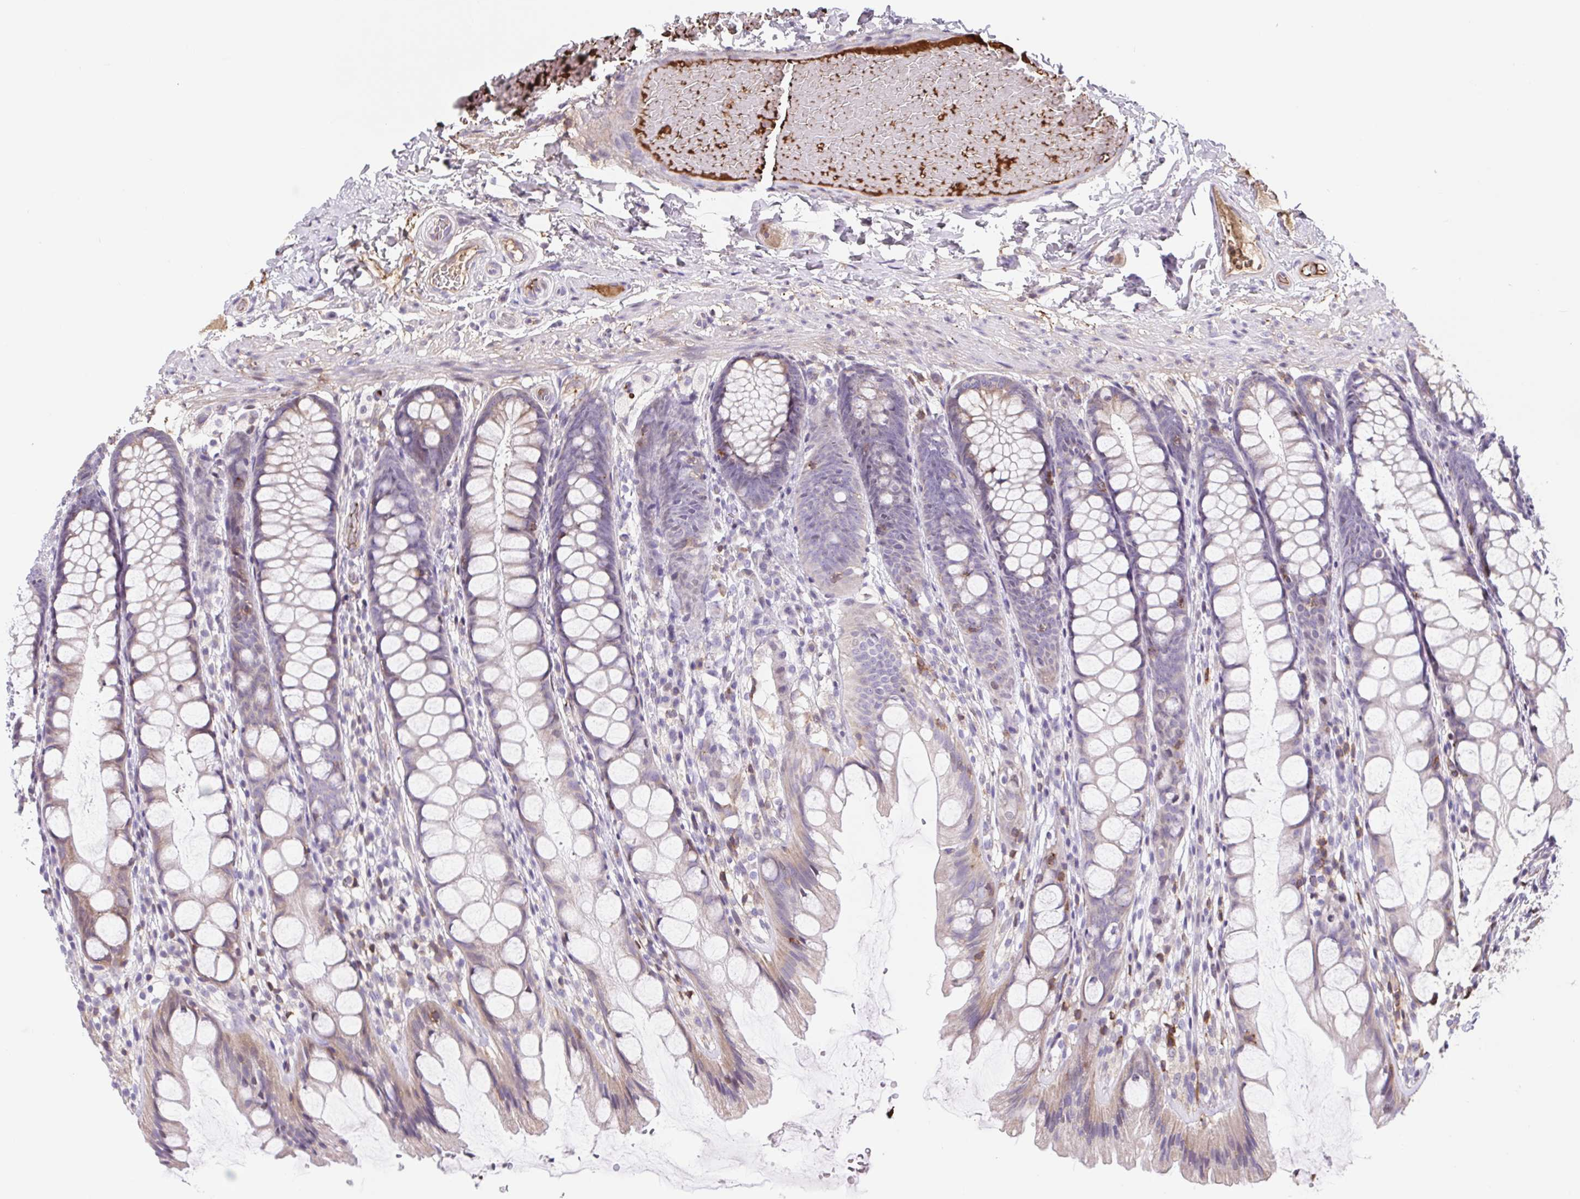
{"staining": {"intensity": "negative", "quantity": "none", "location": "none"}, "tissue": "colon", "cell_type": "Endothelial cells", "image_type": "normal", "snomed": [{"axis": "morphology", "description": "Normal tissue, NOS"}, {"axis": "topography", "description": "Colon"}], "caption": "This is an IHC photomicrograph of benign human colon. There is no staining in endothelial cells.", "gene": "TPRG1", "patient": {"sex": "male", "age": 47}}